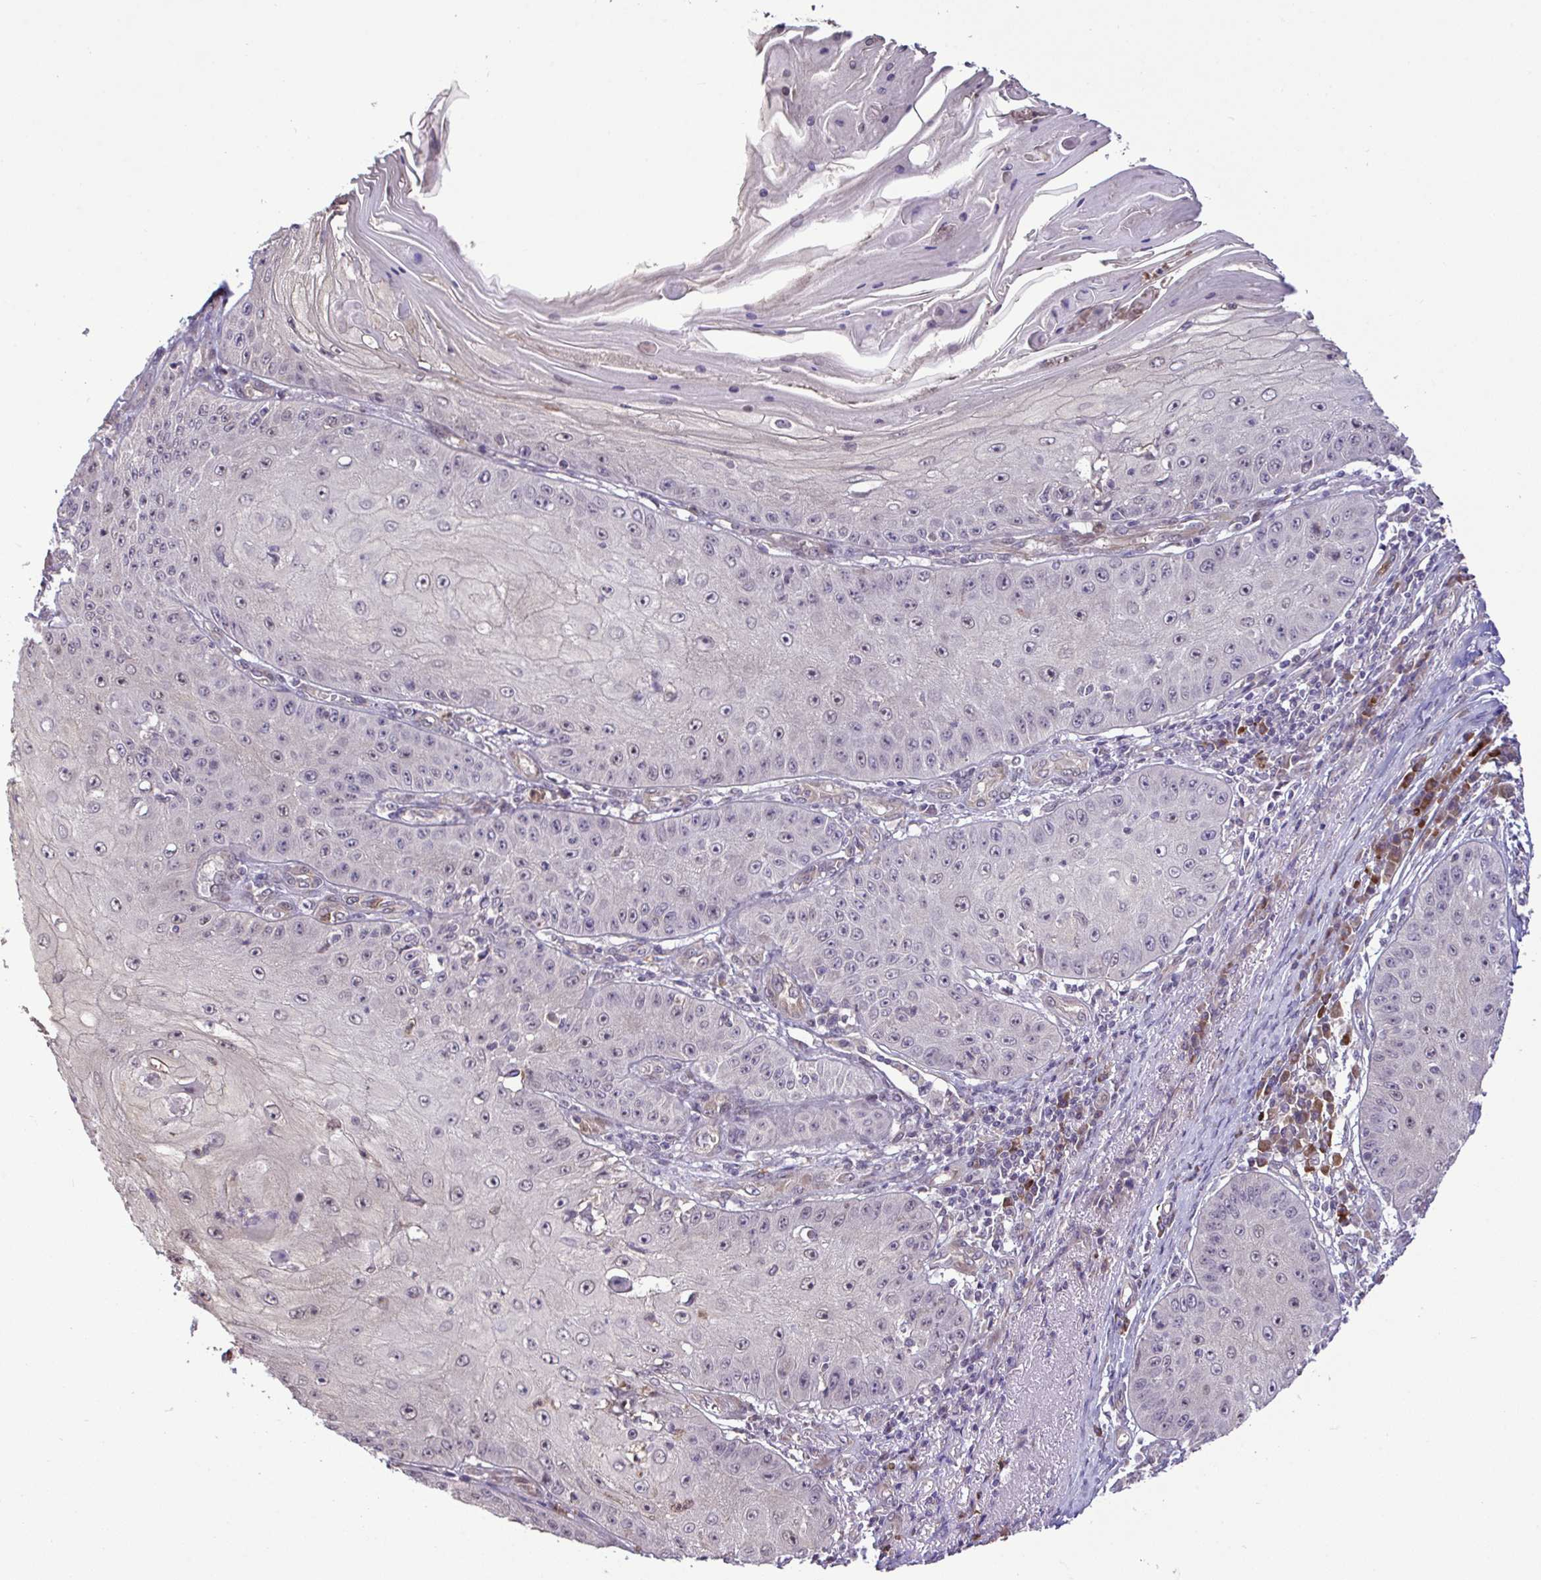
{"staining": {"intensity": "negative", "quantity": "none", "location": "none"}, "tissue": "skin cancer", "cell_type": "Tumor cells", "image_type": "cancer", "snomed": [{"axis": "morphology", "description": "Squamous cell carcinoma, NOS"}, {"axis": "topography", "description": "Skin"}], "caption": "This is a micrograph of immunohistochemistry staining of squamous cell carcinoma (skin), which shows no expression in tumor cells.", "gene": "CMPK1", "patient": {"sex": "male", "age": 70}}